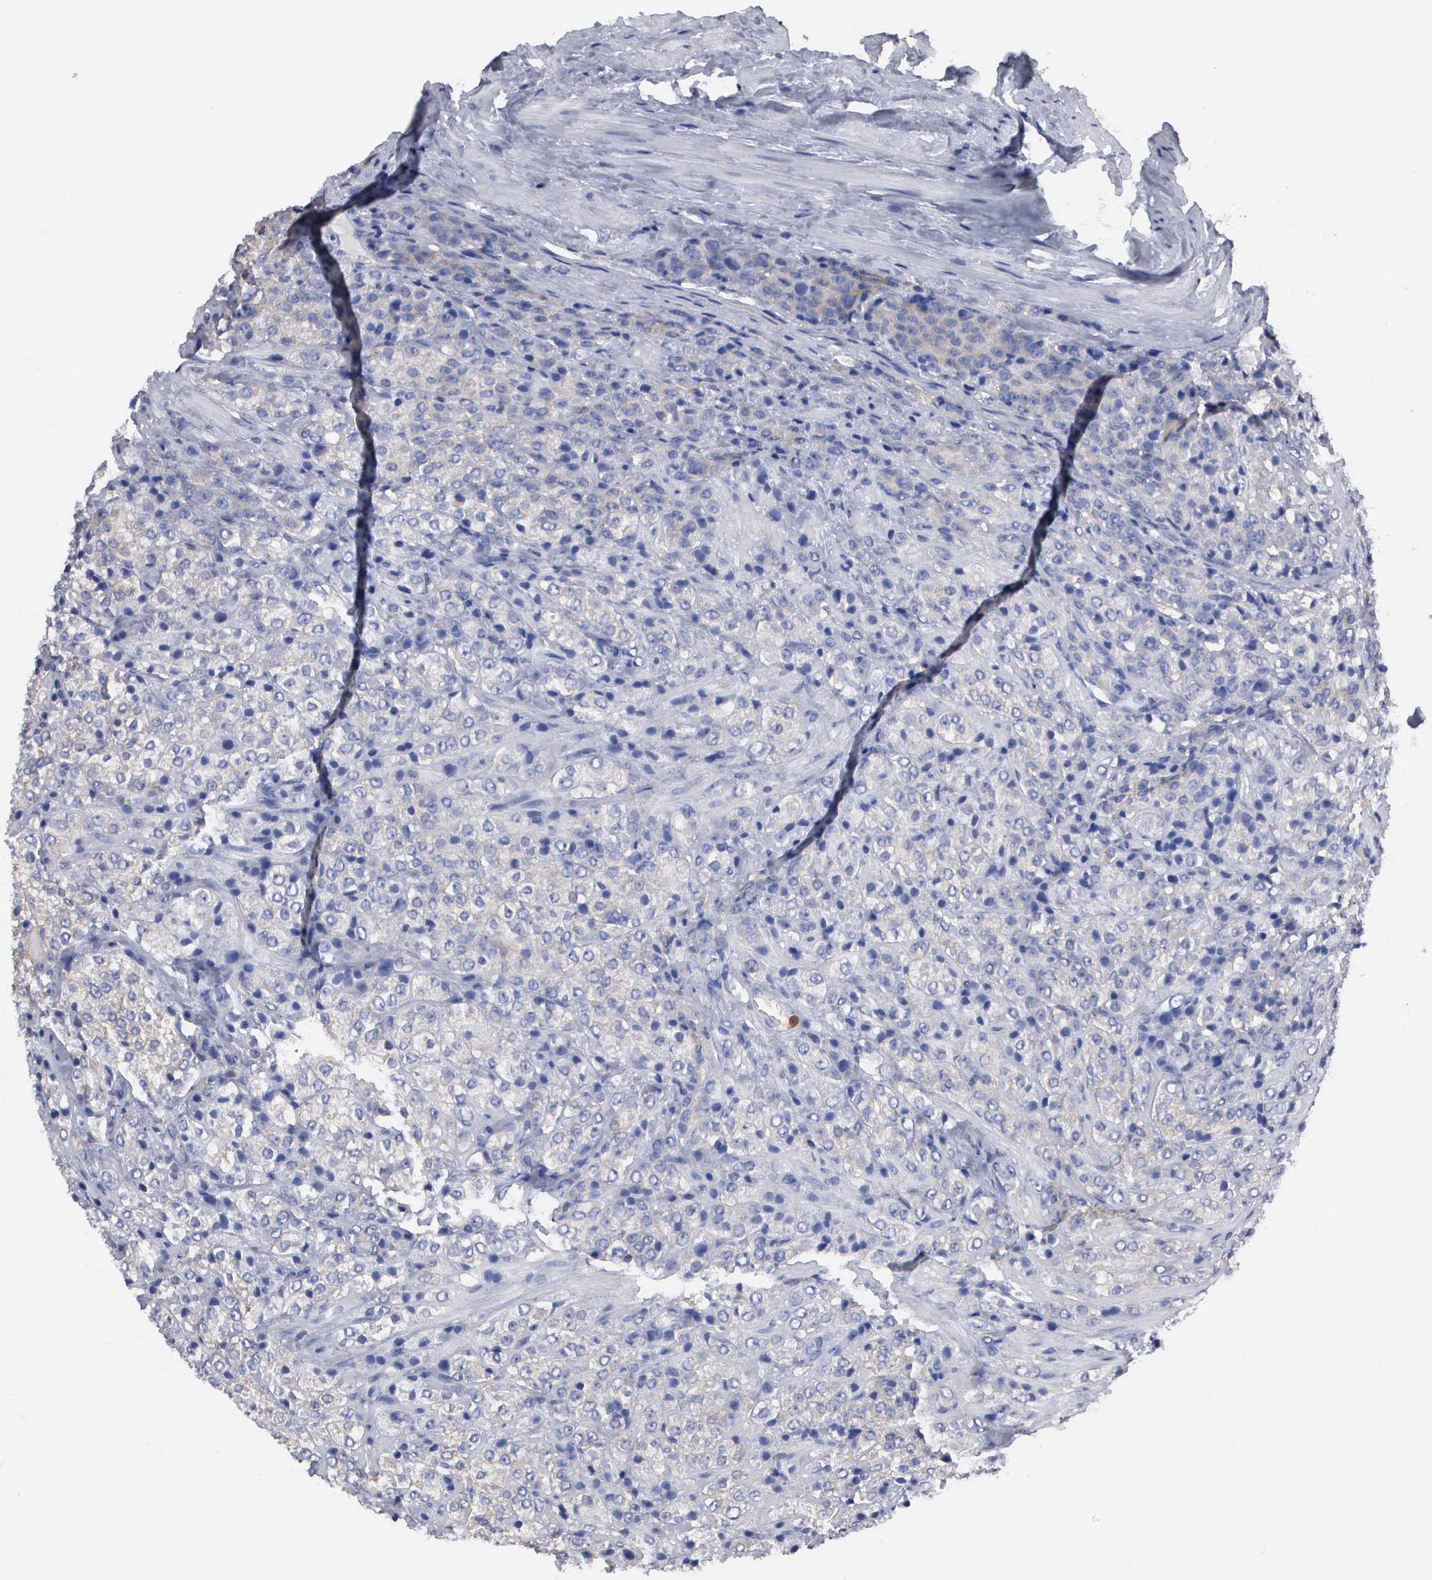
{"staining": {"intensity": "negative", "quantity": "none", "location": "none"}, "tissue": "prostate cancer", "cell_type": "Tumor cells", "image_type": "cancer", "snomed": [{"axis": "morphology", "description": "Adenocarcinoma, Medium grade"}, {"axis": "topography", "description": "Prostate"}], "caption": "Immunohistochemistry micrograph of neoplastic tissue: prostate cancer (adenocarcinoma (medium-grade)) stained with DAB exhibits no significant protein staining in tumor cells.", "gene": "G6PD", "patient": {"sex": "male", "age": 70}}